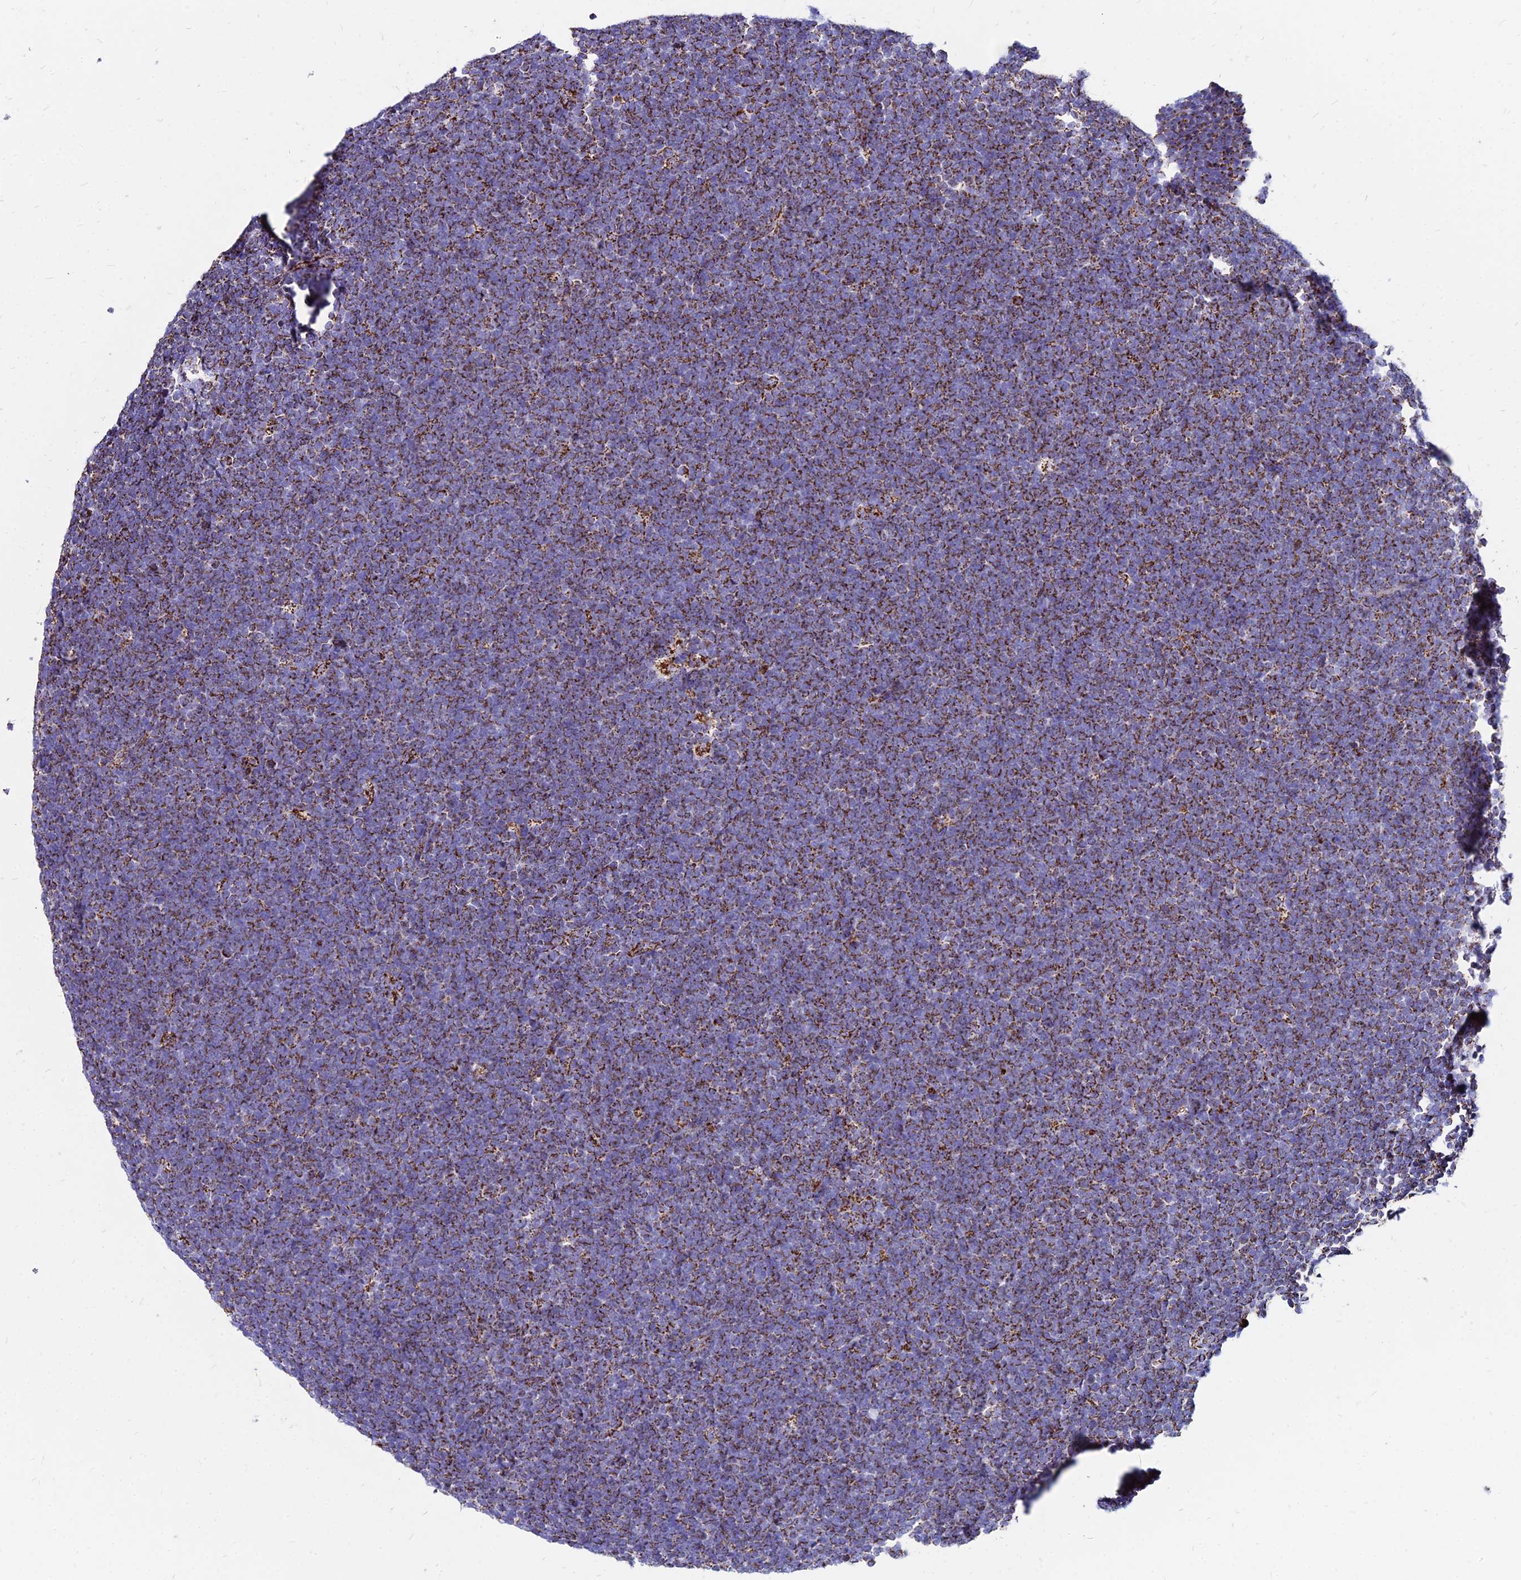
{"staining": {"intensity": "strong", "quantity": "25%-75%", "location": "cytoplasmic/membranous"}, "tissue": "lymphoma", "cell_type": "Tumor cells", "image_type": "cancer", "snomed": [{"axis": "morphology", "description": "Malignant lymphoma, non-Hodgkin's type, High grade"}, {"axis": "topography", "description": "Lymph node"}], "caption": "Approximately 25%-75% of tumor cells in human high-grade malignant lymphoma, non-Hodgkin's type display strong cytoplasmic/membranous protein staining as visualized by brown immunohistochemical staining.", "gene": "DLD", "patient": {"sex": "male", "age": 13}}